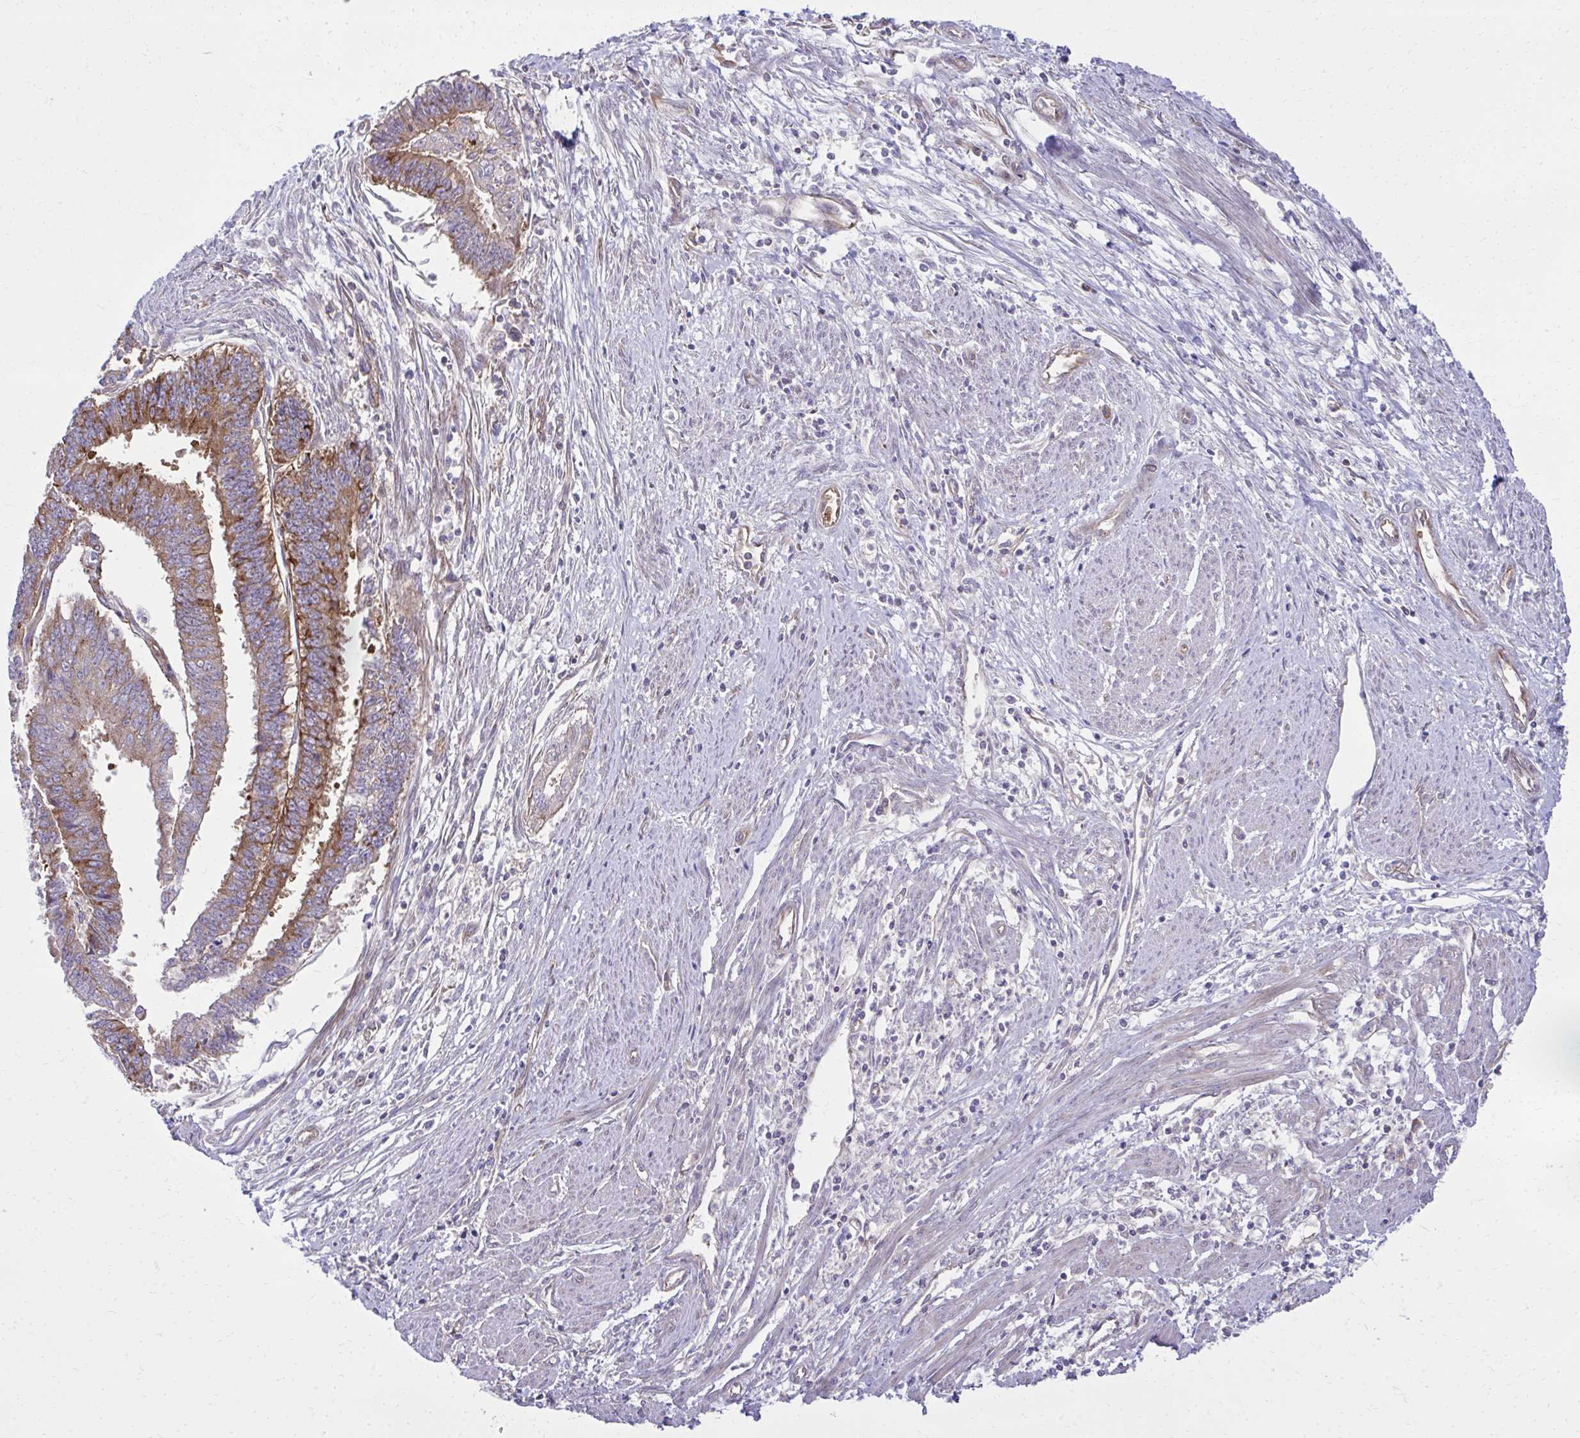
{"staining": {"intensity": "moderate", "quantity": "25%-75%", "location": "cytoplasmic/membranous"}, "tissue": "endometrial cancer", "cell_type": "Tumor cells", "image_type": "cancer", "snomed": [{"axis": "morphology", "description": "Adenocarcinoma, NOS"}, {"axis": "topography", "description": "Endometrium"}], "caption": "Immunohistochemistry (IHC) micrograph of adenocarcinoma (endometrial) stained for a protein (brown), which demonstrates medium levels of moderate cytoplasmic/membranous staining in about 25%-75% of tumor cells.", "gene": "NMNAT3", "patient": {"sex": "female", "age": 73}}